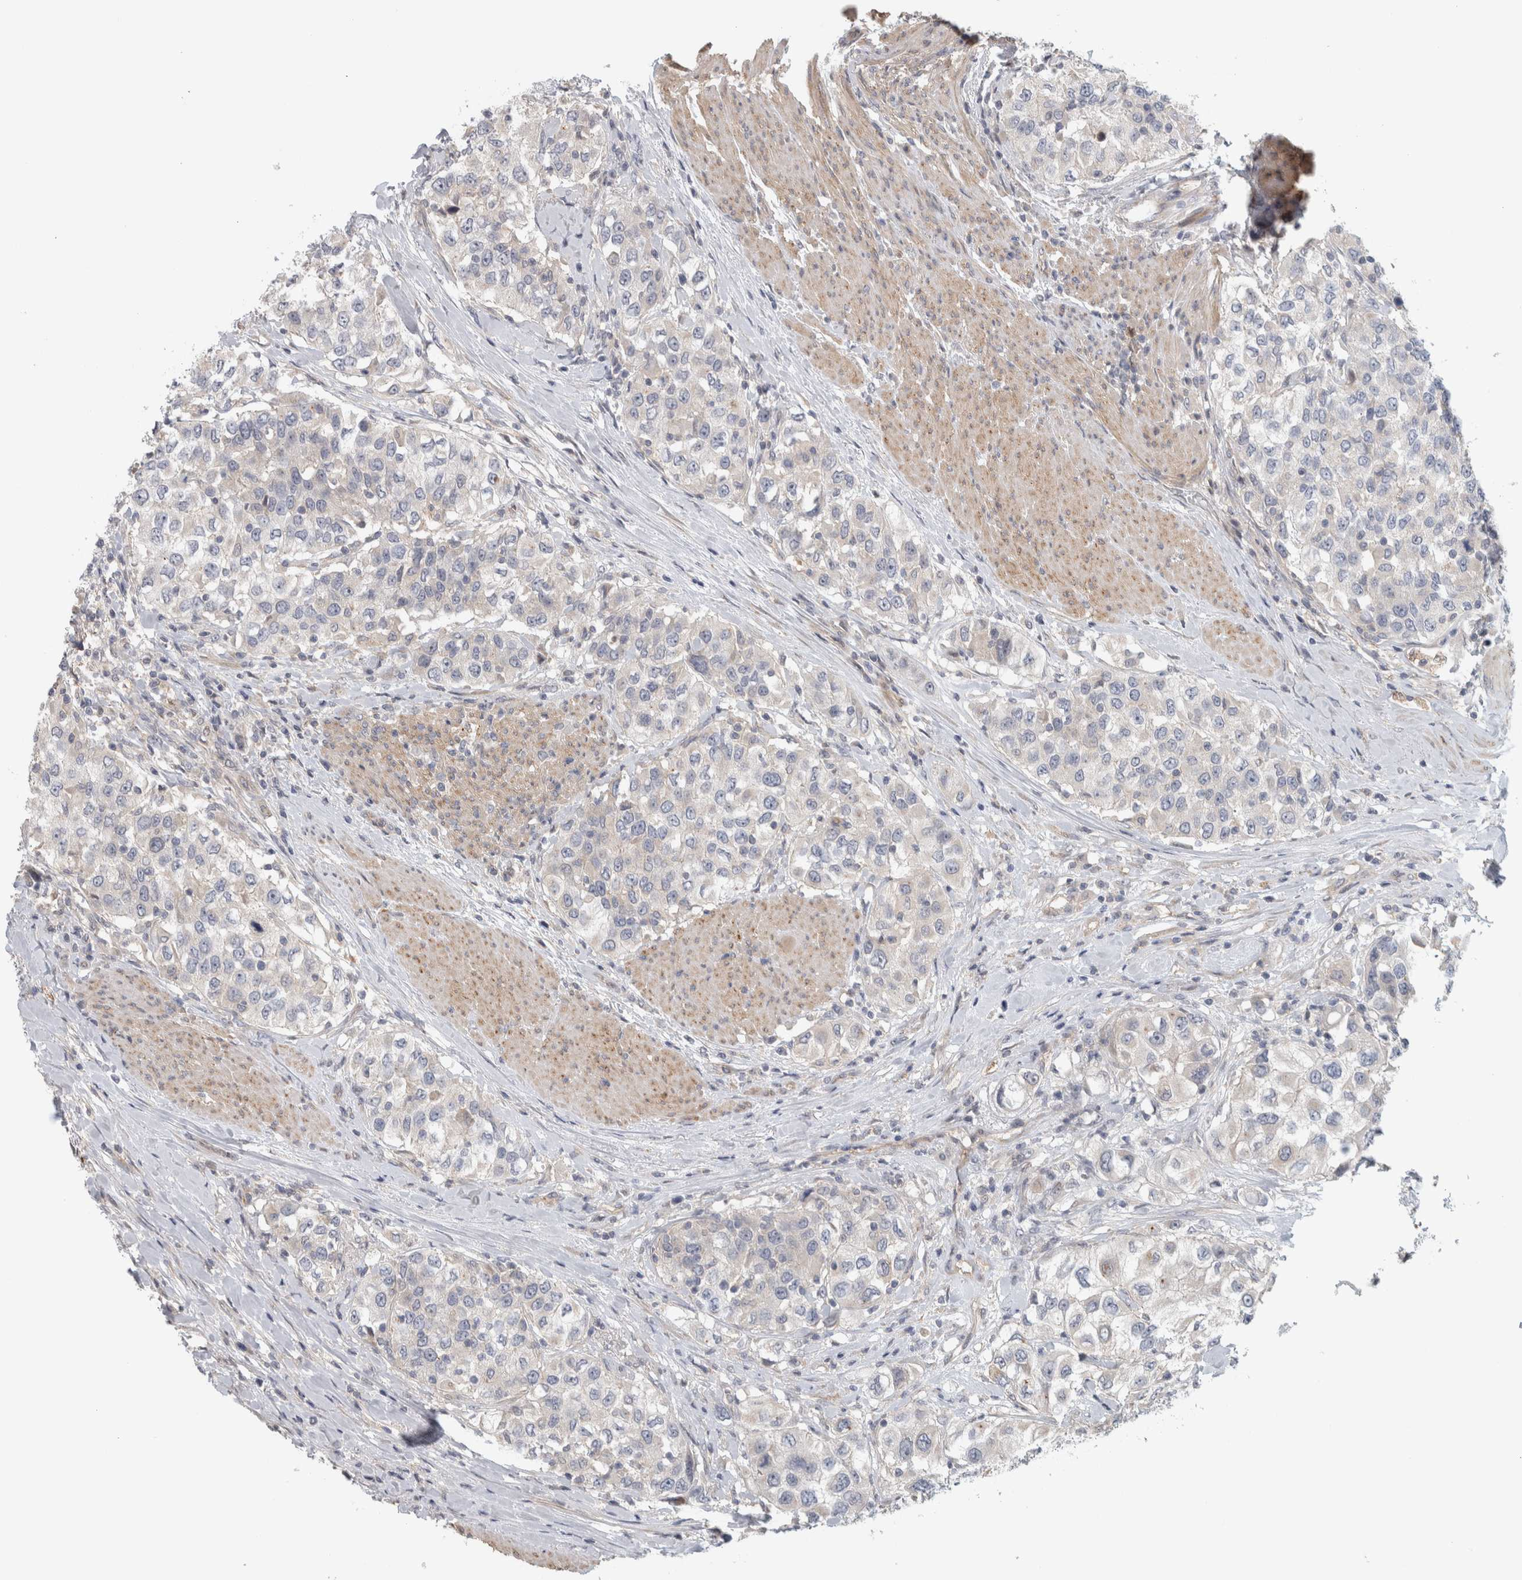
{"staining": {"intensity": "negative", "quantity": "none", "location": "none"}, "tissue": "urothelial cancer", "cell_type": "Tumor cells", "image_type": "cancer", "snomed": [{"axis": "morphology", "description": "Urothelial carcinoma, High grade"}, {"axis": "topography", "description": "Urinary bladder"}], "caption": "Immunohistochemical staining of human high-grade urothelial carcinoma demonstrates no significant positivity in tumor cells. The staining is performed using DAB brown chromogen with nuclei counter-stained in using hematoxylin.", "gene": "ZNF804B", "patient": {"sex": "female", "age": 80}}